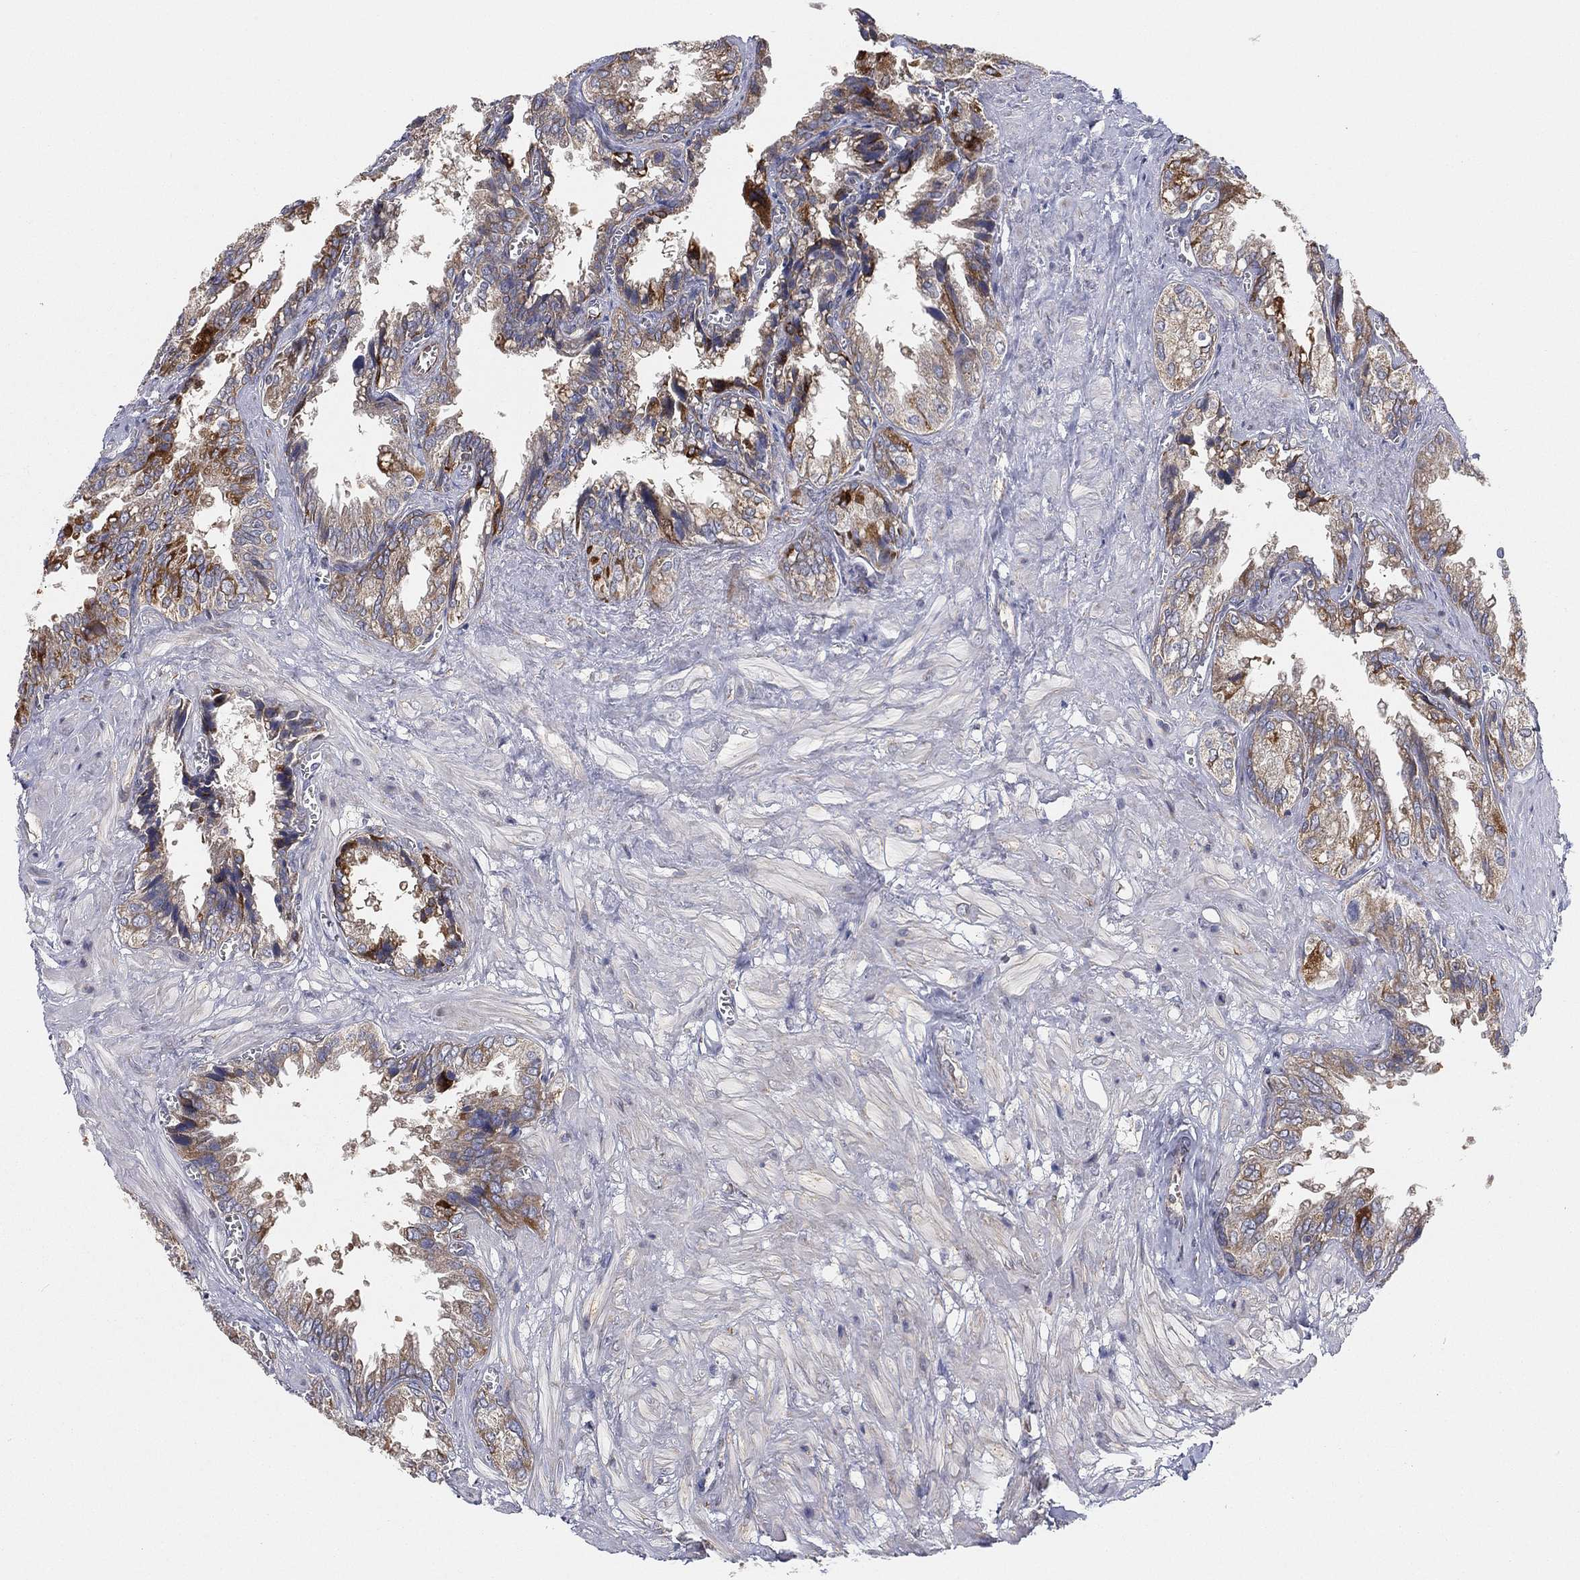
{"staining": {"intensity": "moderate", "quantity": "25%-75%", "location": "cytoplasmic/membranous"}, "tissue": "seminal vesicle", "cell_type": "Glandular cells", "image_type": "normal", "snomed": [{"axis": "morphology", "description": "Normal tissue, NOS"}, {"axis": "topography", "description": "Seminal veicle"}], "caption": "Glandular cells exhibit medium levels of moderate cytoplasmic/membranous staining in approximately 25%-75% of cells in benign seminal vesicle. The protein of interest is stained brown, and the nuclei are stained in blue (DAB (3,3'-diaminobenzidine) IHC with brightfield microscopy, high magnification).", "gene": "CYB5B", "patient": {"sex": "male", "age": 67}}